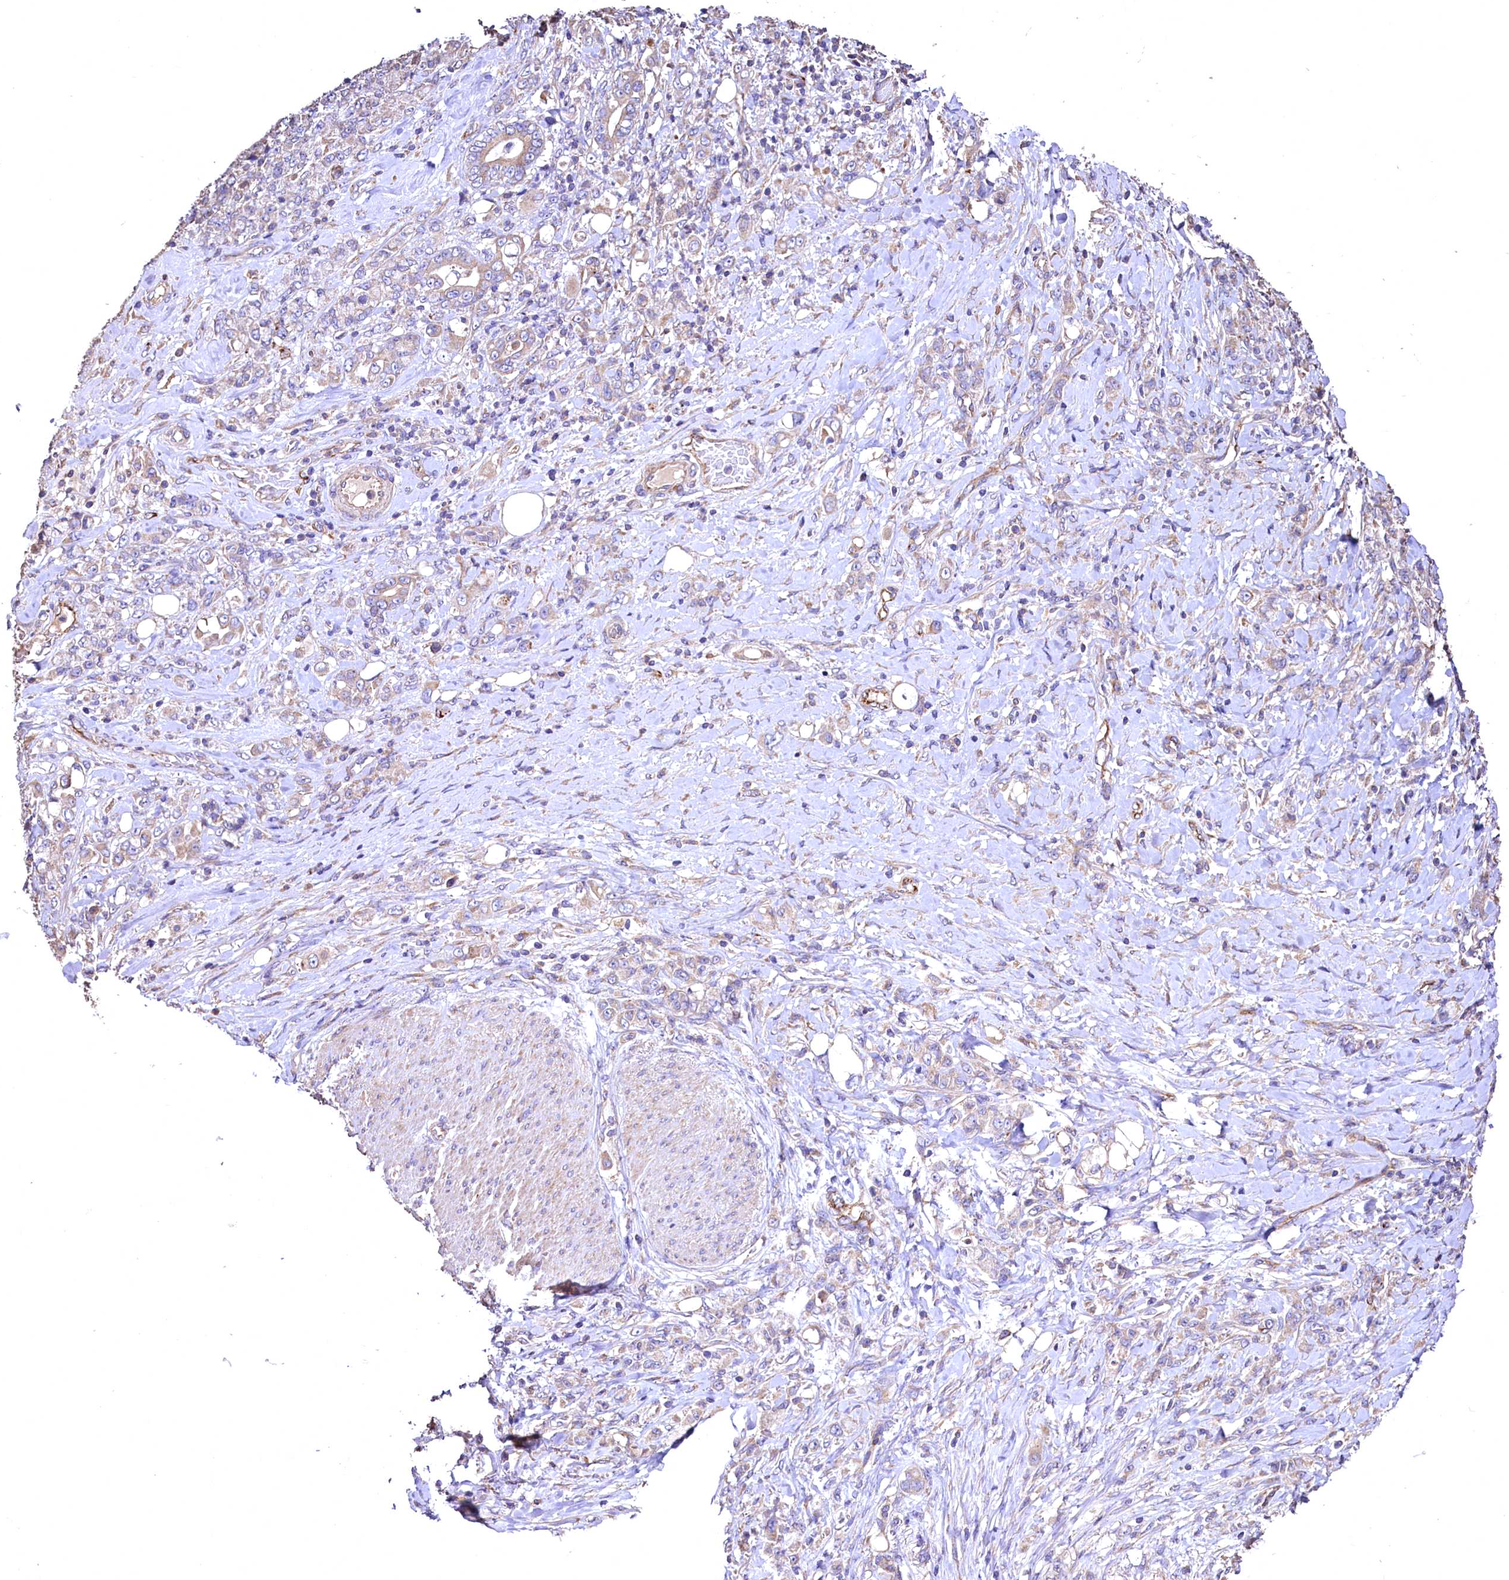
{"staining": {"intensity": "weak", "quantity": ">75%", "location": "cytoplasmic/membranous"}, "tissue": "stomach cancer", "cell_type": "Tumor cells", "image_type": "cancer", "snomed": [{"axis": "morphology", "description": "Adenocarcinoma, NOS"}, {"axis": "topography", "description": "Stomach"}], "caption": "IHC (DAB (3,3'-diaminobenzidine)) staining of human stomach adenocarcinoma shows weak cytoplasmic/membranous protein expression in approximately >75% of tumor cells.", "gene": "RASSF1", "patient": {"sex": "female", "age": 79}}